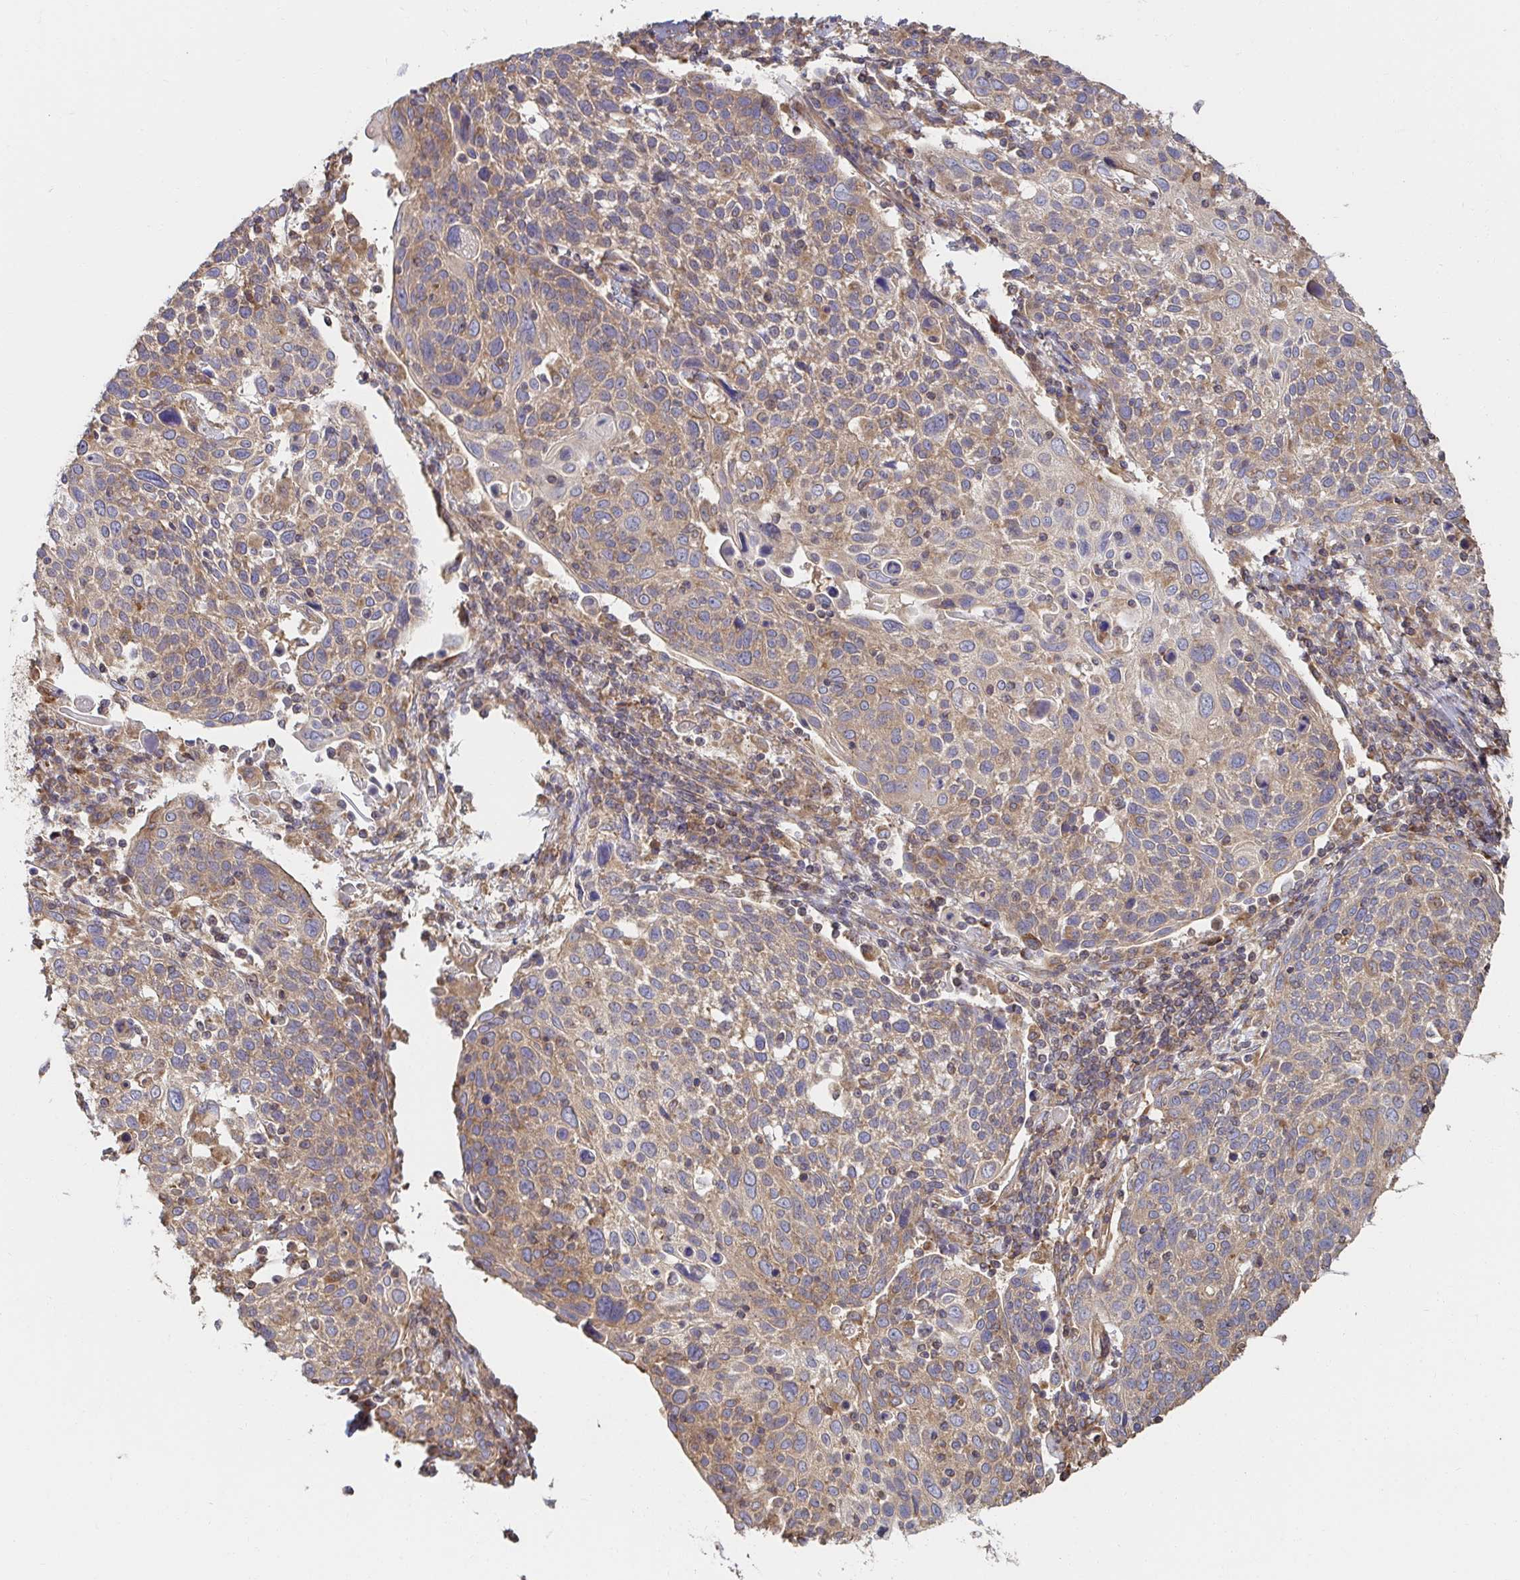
{"staining": {"intensity": "moderate", "quantity": "25%-75%", "location": "cytoplasmic/membranous"}, "tissue": "cervical cancer", "cell_type": "Tumor cells", "image_type": "cancer", "snomed": [{"axis": "morphology", "description": "Squamous cell carcinoma, NOS"}, {"axis": "topography", "description": "Cervix"}], "caption": "High-magnification brightfield microscopy of squamous cell carcinoma (cervical) stained with DAB (brown) and counterstained with hematoxylin (blue). tumor cells exhibit moderate cytoplasmic/membranous staining is identified in about25%-75% of cells.", "gene": "APBB1", "patient": {"sex": "female", "age": 61}}